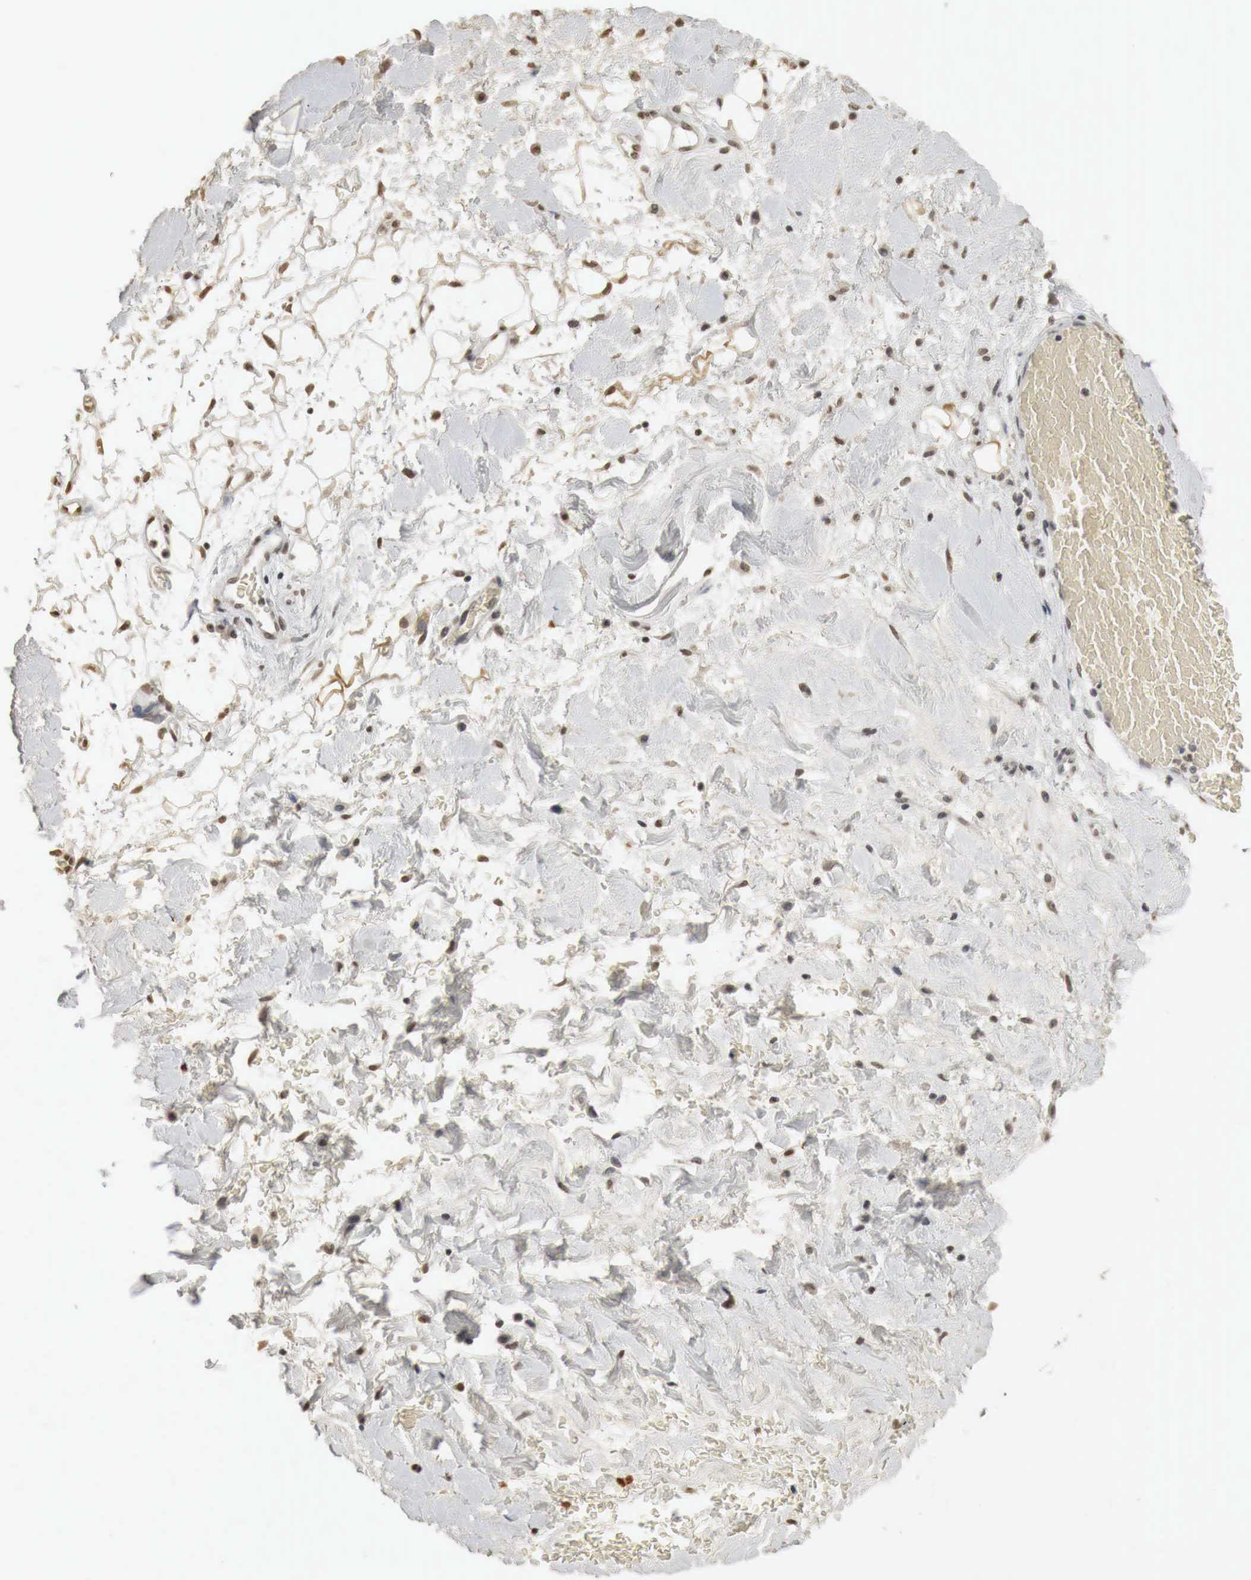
{"staining": {"intensity": "weak", "quantity": "<25%", "location": "nuclear"}, "tissue": "skin cancer", "cell_type": "Tumor cells", "image_type": "cancer", "snomed": [{"axis": "morphology", "description": "Squamous cell carcinoma, NOS"}, {"axis": "topography", "description": "Skin"}], "caption": "High magnification brightfield microscopy of skin cancer (squamous cell carcinoma) stained with DAB (3,3'-diaminobenzidine) (brown) and counterstained with hematoxylin (blue): tumor cells show no significant staining.", "gene": "ERBB4", "patient": {"sex": "male", "age": 84}}